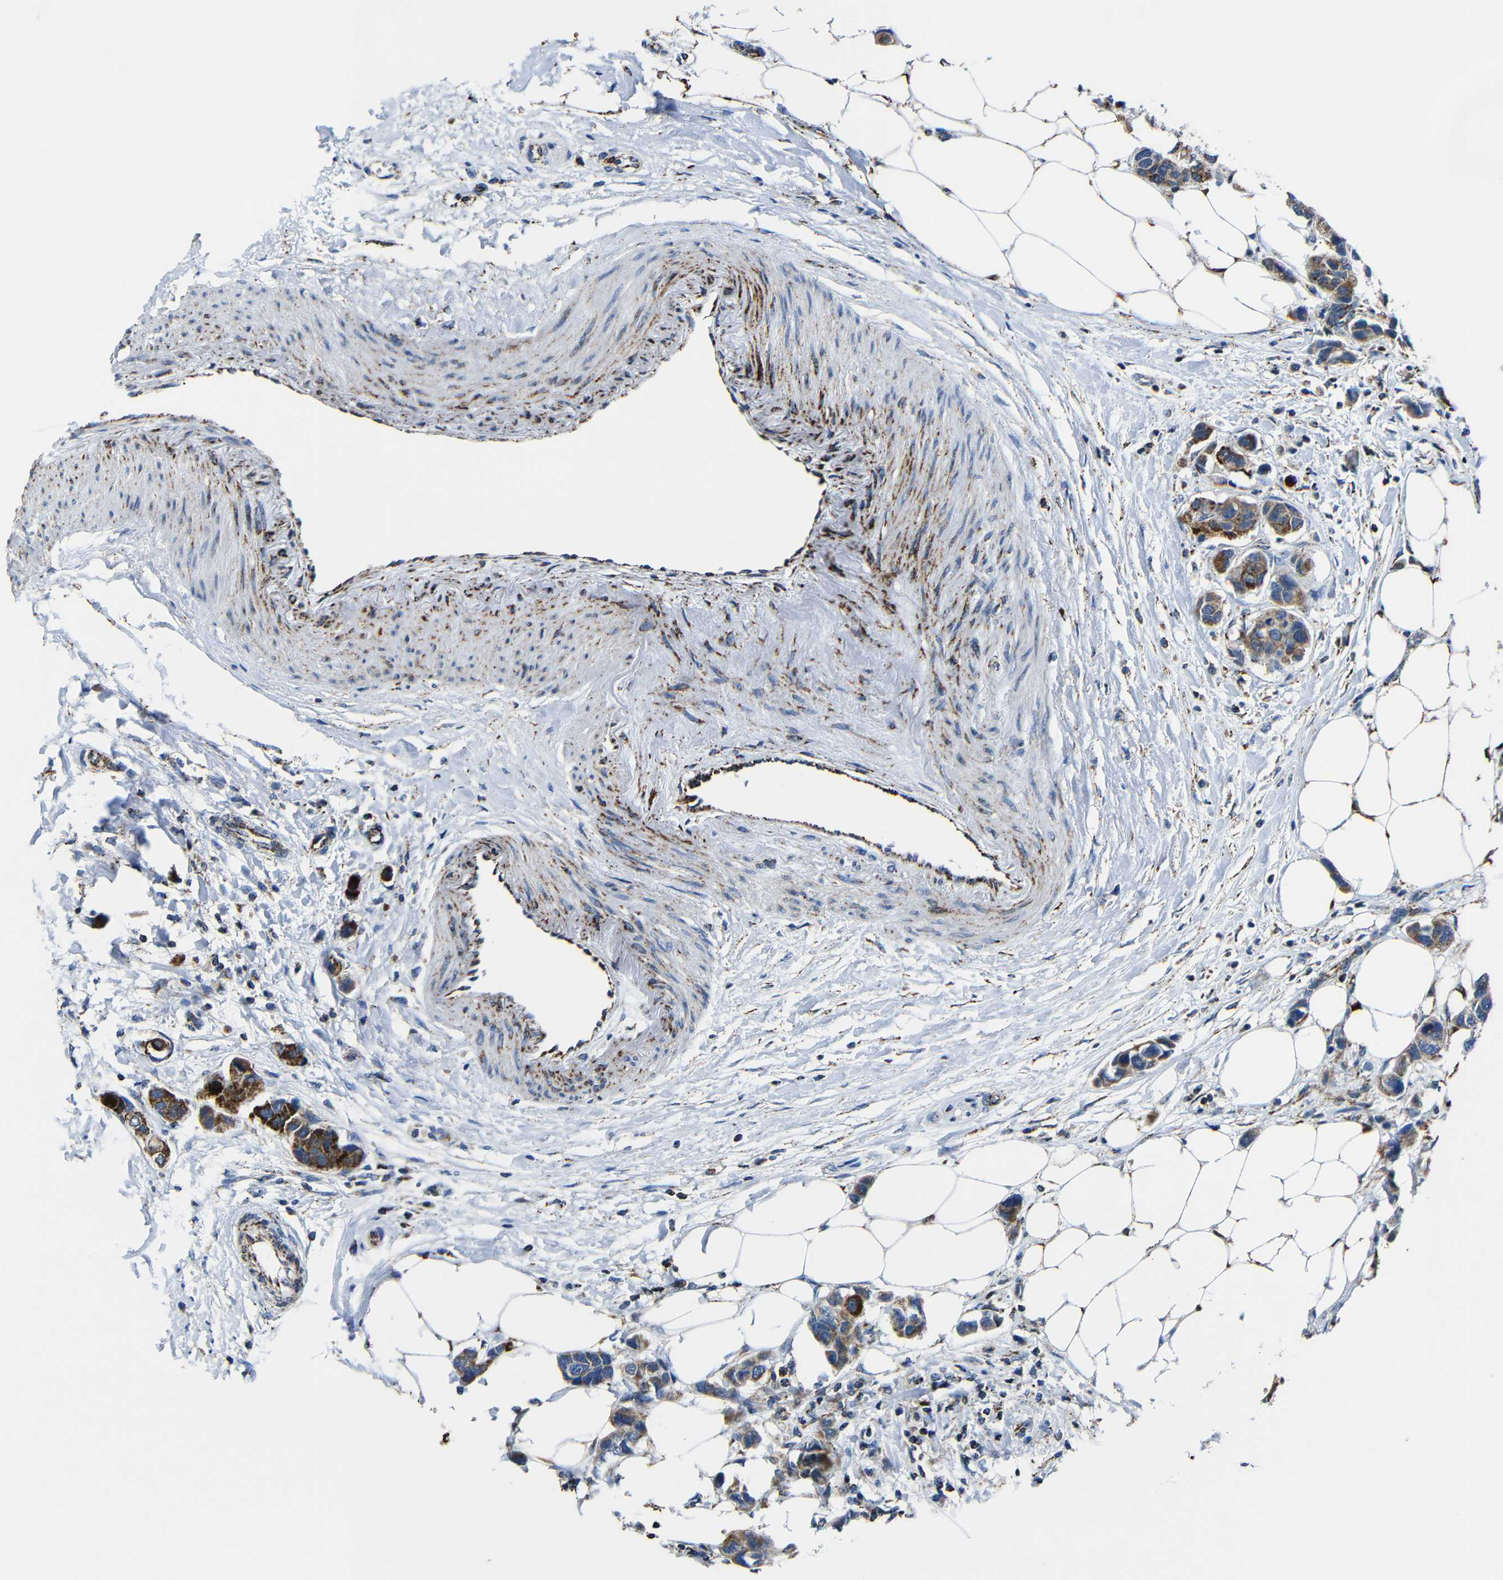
{"staining": {"intensity": "moderate", "quantity": ">75%", "location": "cytoplasmic/membranous"}, "tissue": "breast cancer", "cell_type": "Tumor cells", "image_type": "cancer", "snomed": [{"axis": "morphology", "description": "Normal tissue, NOS"}, {"axis": "morphology", "description": "Duct carcinoma"}, {"axis": "topography", "description": "Breast"}], "caption": "An immunohistochemistry (IHC) histopathology image of tumor tissue is shown. Protein staining in brown labels moderate cytoplasmic/membranous positivity in breast cancer within tumor cells.", "gene": "CA5B", "patient": {"sex": "female", "age": 50}}